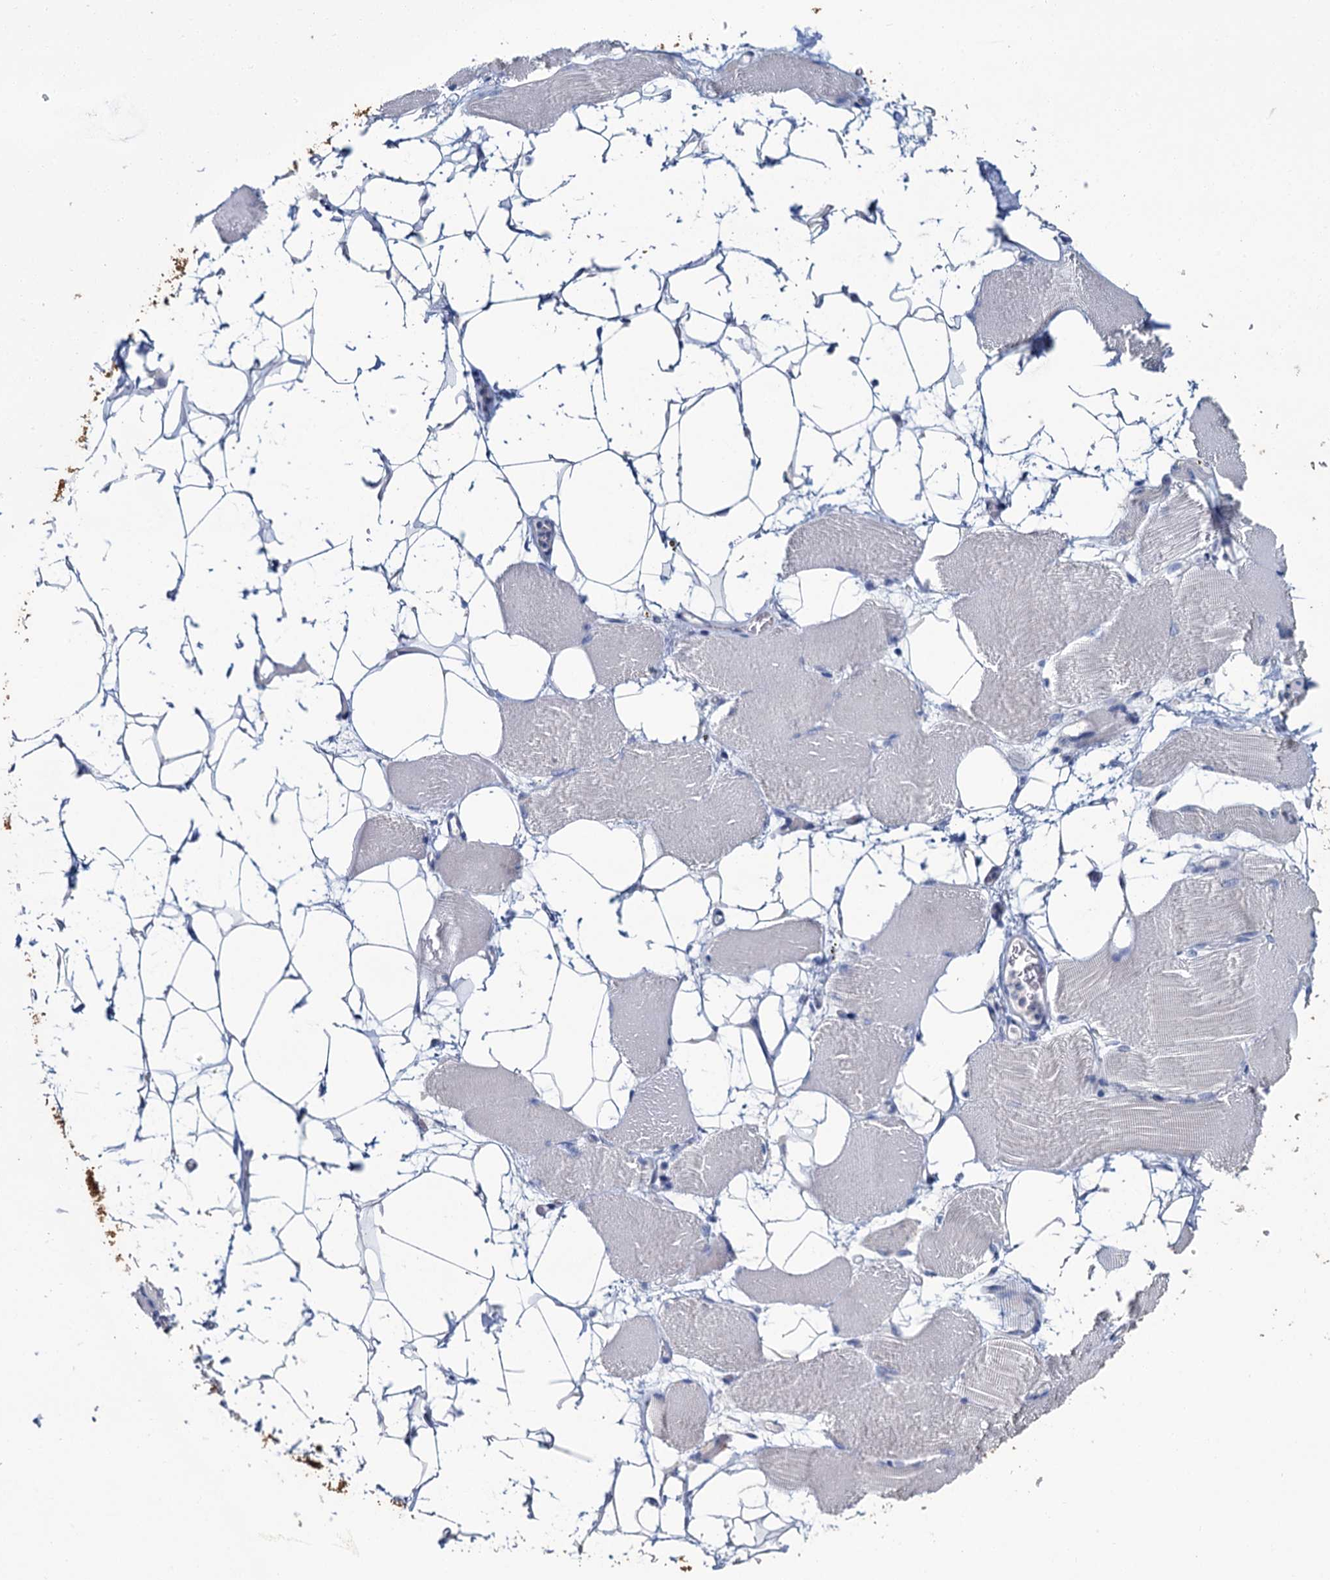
{"staining": {"intensity": "negative", "quantity": "none", "location": "none"}, "tissue": "skeletal muscle", "cell_type": "Myocytes", "image_type": "normal", "snomed": [{"axis": "morphology", "description": "Normal tissue, NOS"}, {"axis": "topography", "description": "Skeletal muscle"}, {"axis": "topography", "description": "Parathyroid gland"}], "caption": "Micrograph shows no significant protein positivity in myocytes of benign skeletal muscle. The staining is performed using DAB (3,3'-diaminobenzidine) brown chromogen with nuclei counter-stained in using hematoxylin.", "gene": "SNCB", "patient": {"sex": "female", "age": 37}}